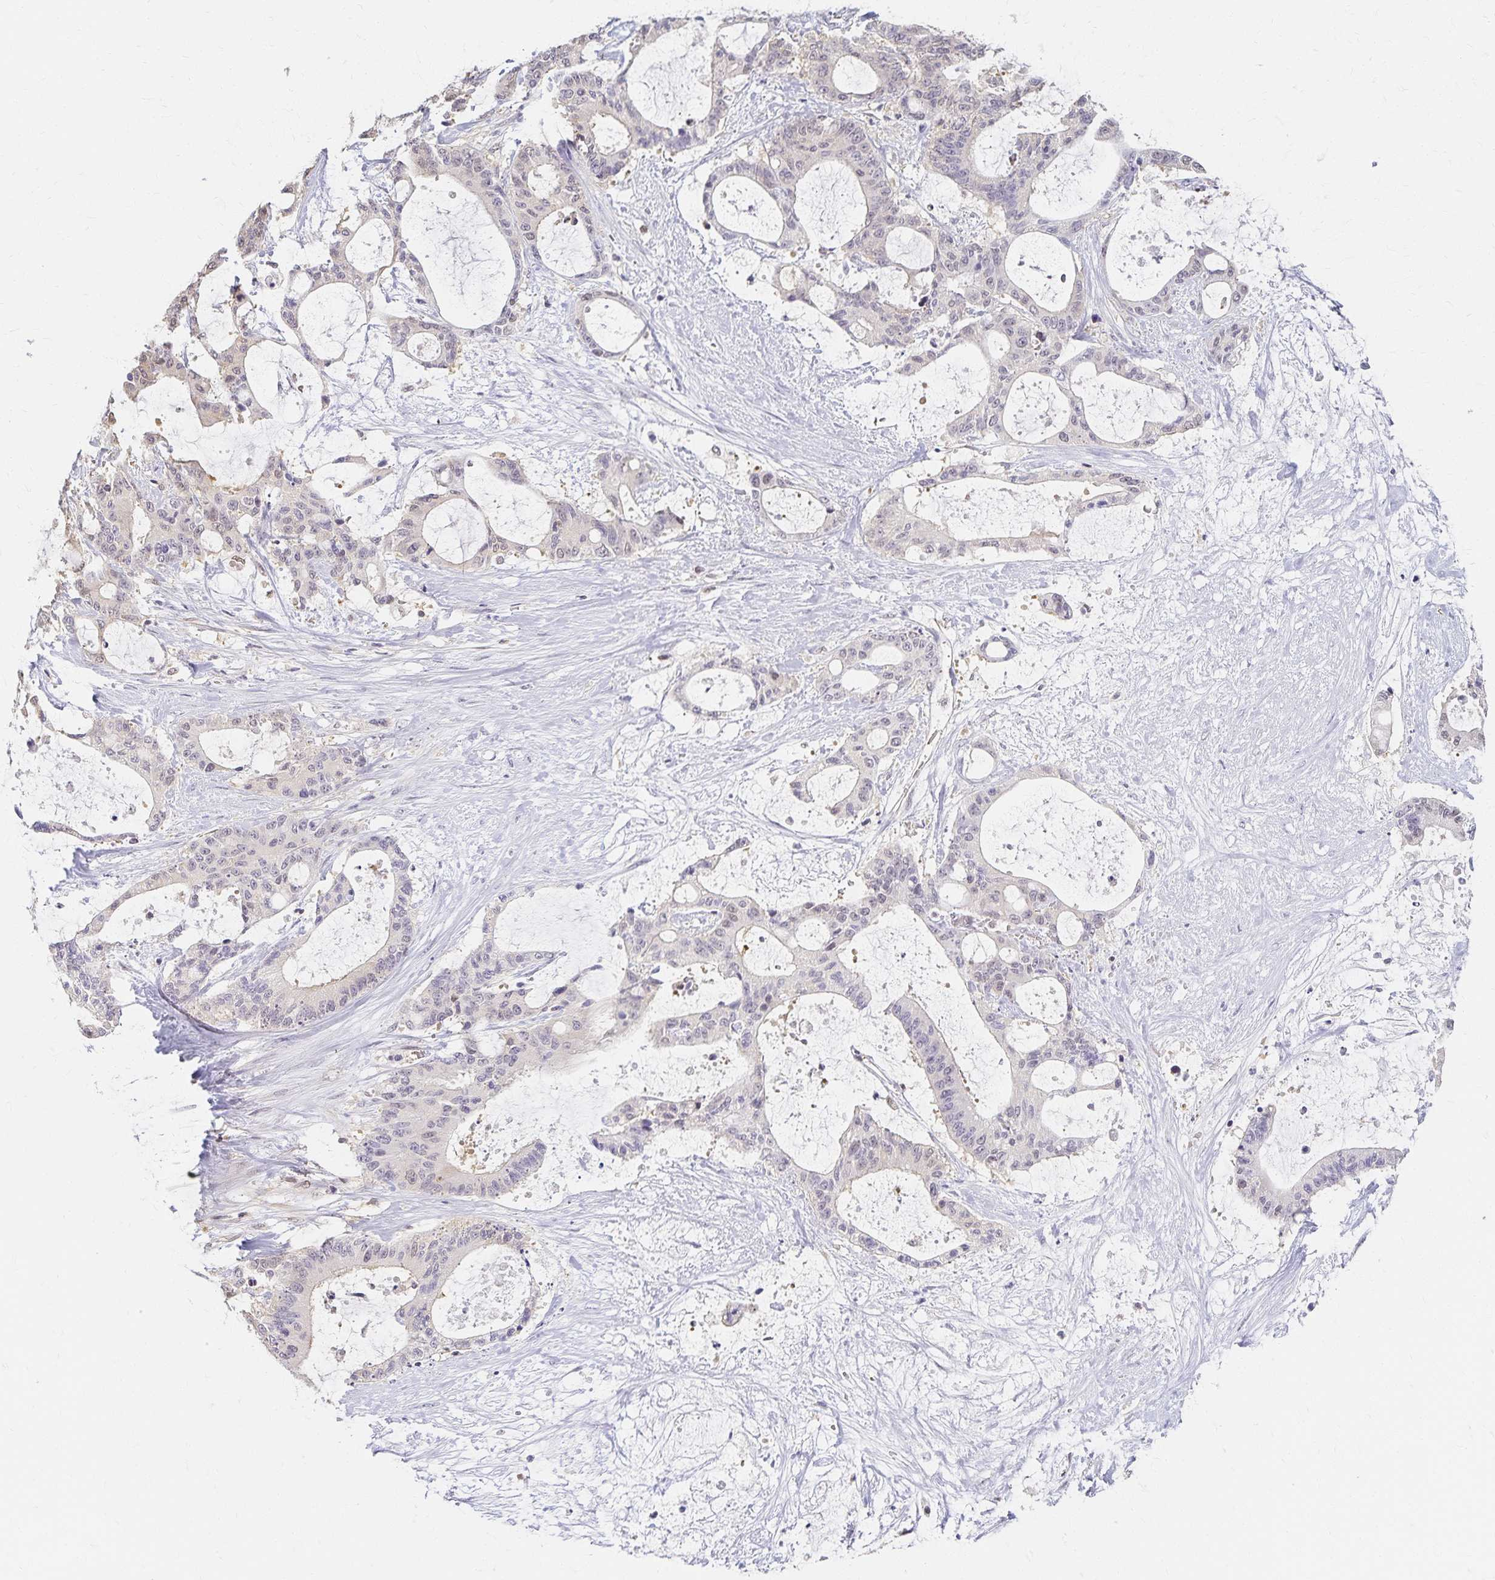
{"staining": {"intensity": "negative", "quantity": "none", "location": "none"}, "tissue": "liver cancer", "cell_type": "Tumor cells", "image_type": "cancer", "snomed": [{"axis": "morphology", "description": "Normal tissue, NOS"}, {"axis": "morphology", "description": "Cholangiocarcinoma"}, {"axis": "topography", "description": "Liver"}, {"axis": "topography", "description": "Peripheral nerve tissue"}], "caption": "A high-resolution micrograph shows immunohistochemistry staining of liver cancer, which demonstrates no significant staining in tumor cells.", "gene": "AZGP1", "patient": {"sex": "female", "age": 73}}